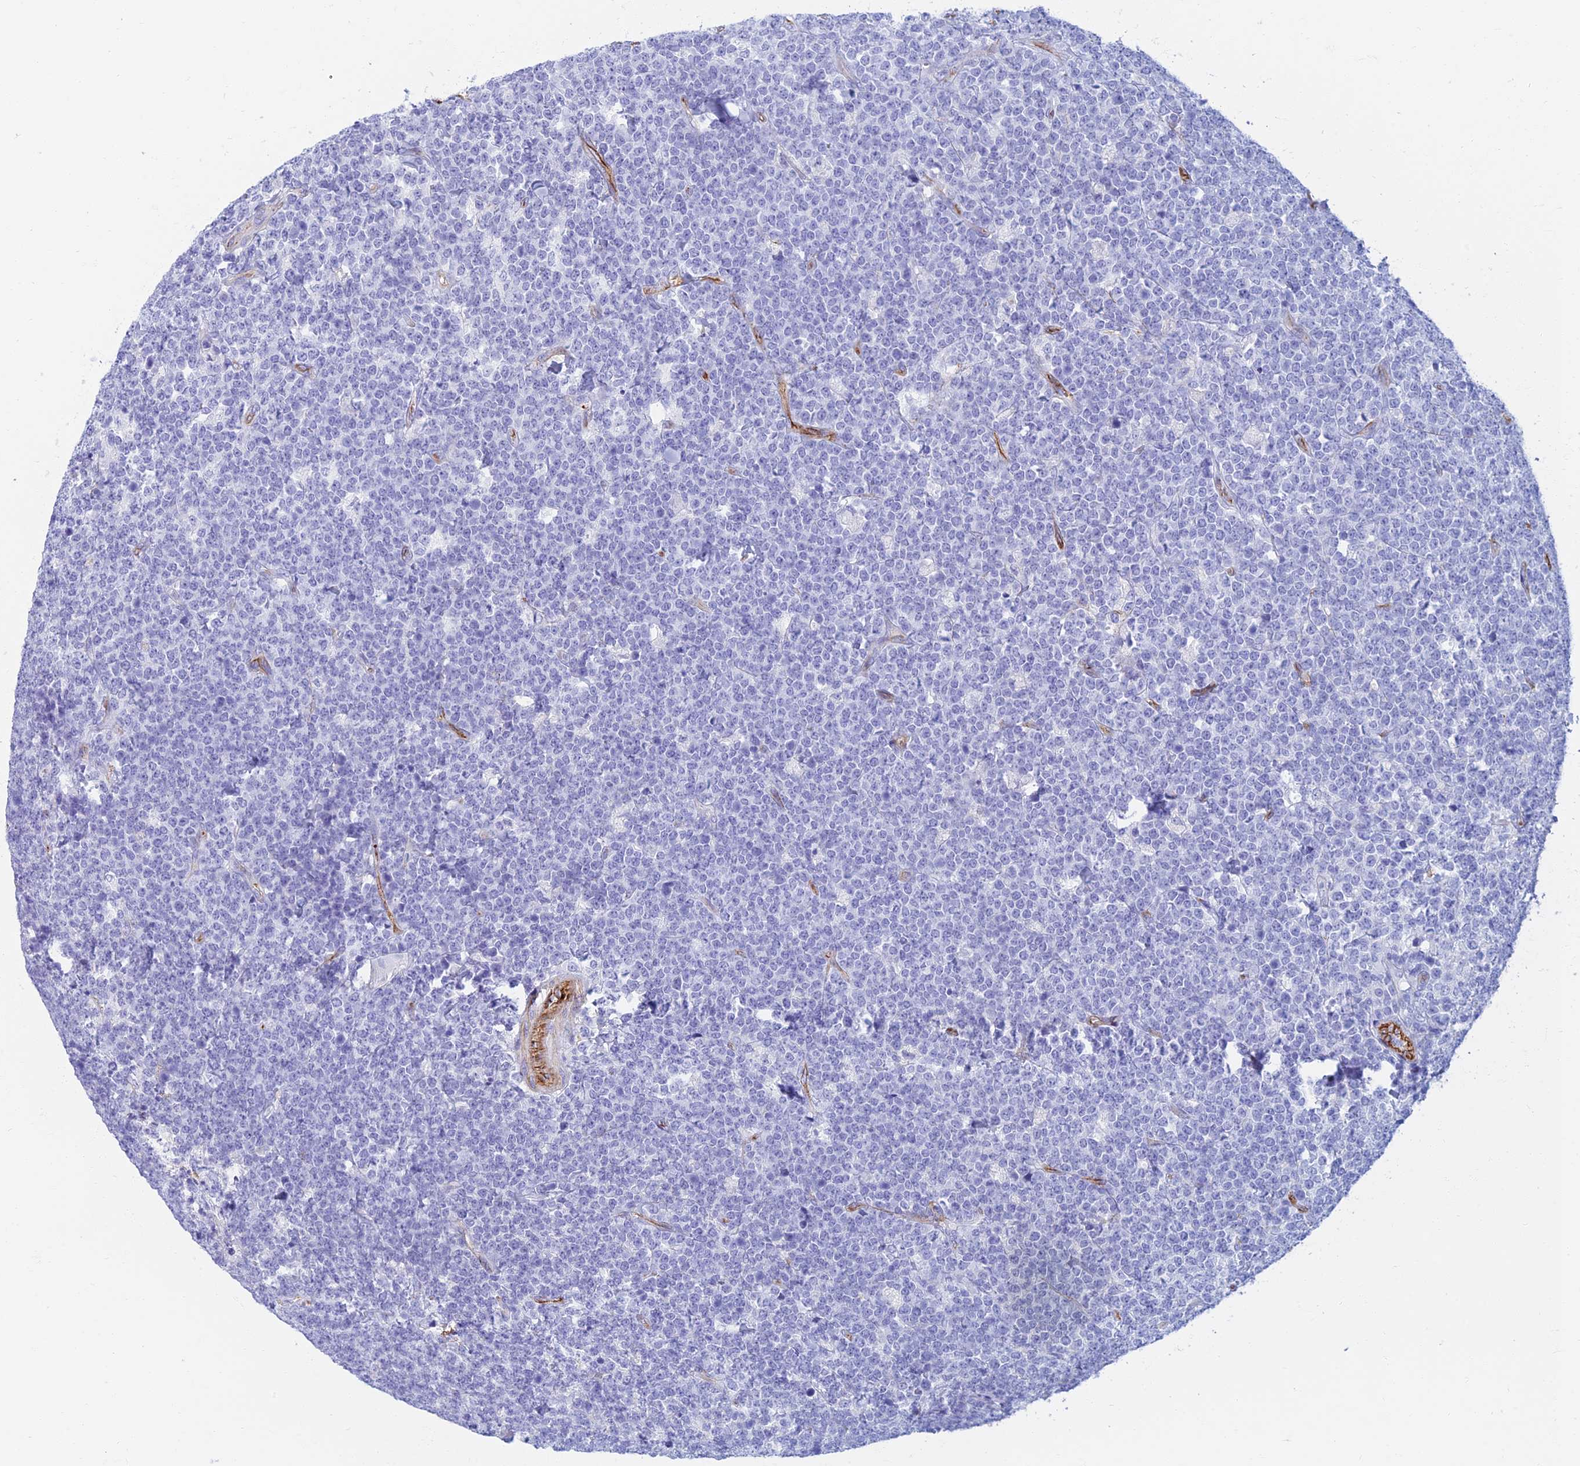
{"staining": {"intensity": "negative", "quantity": "none", "location": "none"}, "tissue": "lymphoma", "cell_type": "Tumor cells", "image_type": "cancer", "snomed": [{"axis": "morphology", "description": "Malignant lymphoma, non-Hodgkin's type, High grade"}, {"axis": "topography", "description": "Small intestine"}], "caption": "IHC of lymphoma shows no staining in tumor cells.", "gene": "ETFRF1", "patient": {"sex": "male", "age": 8}}